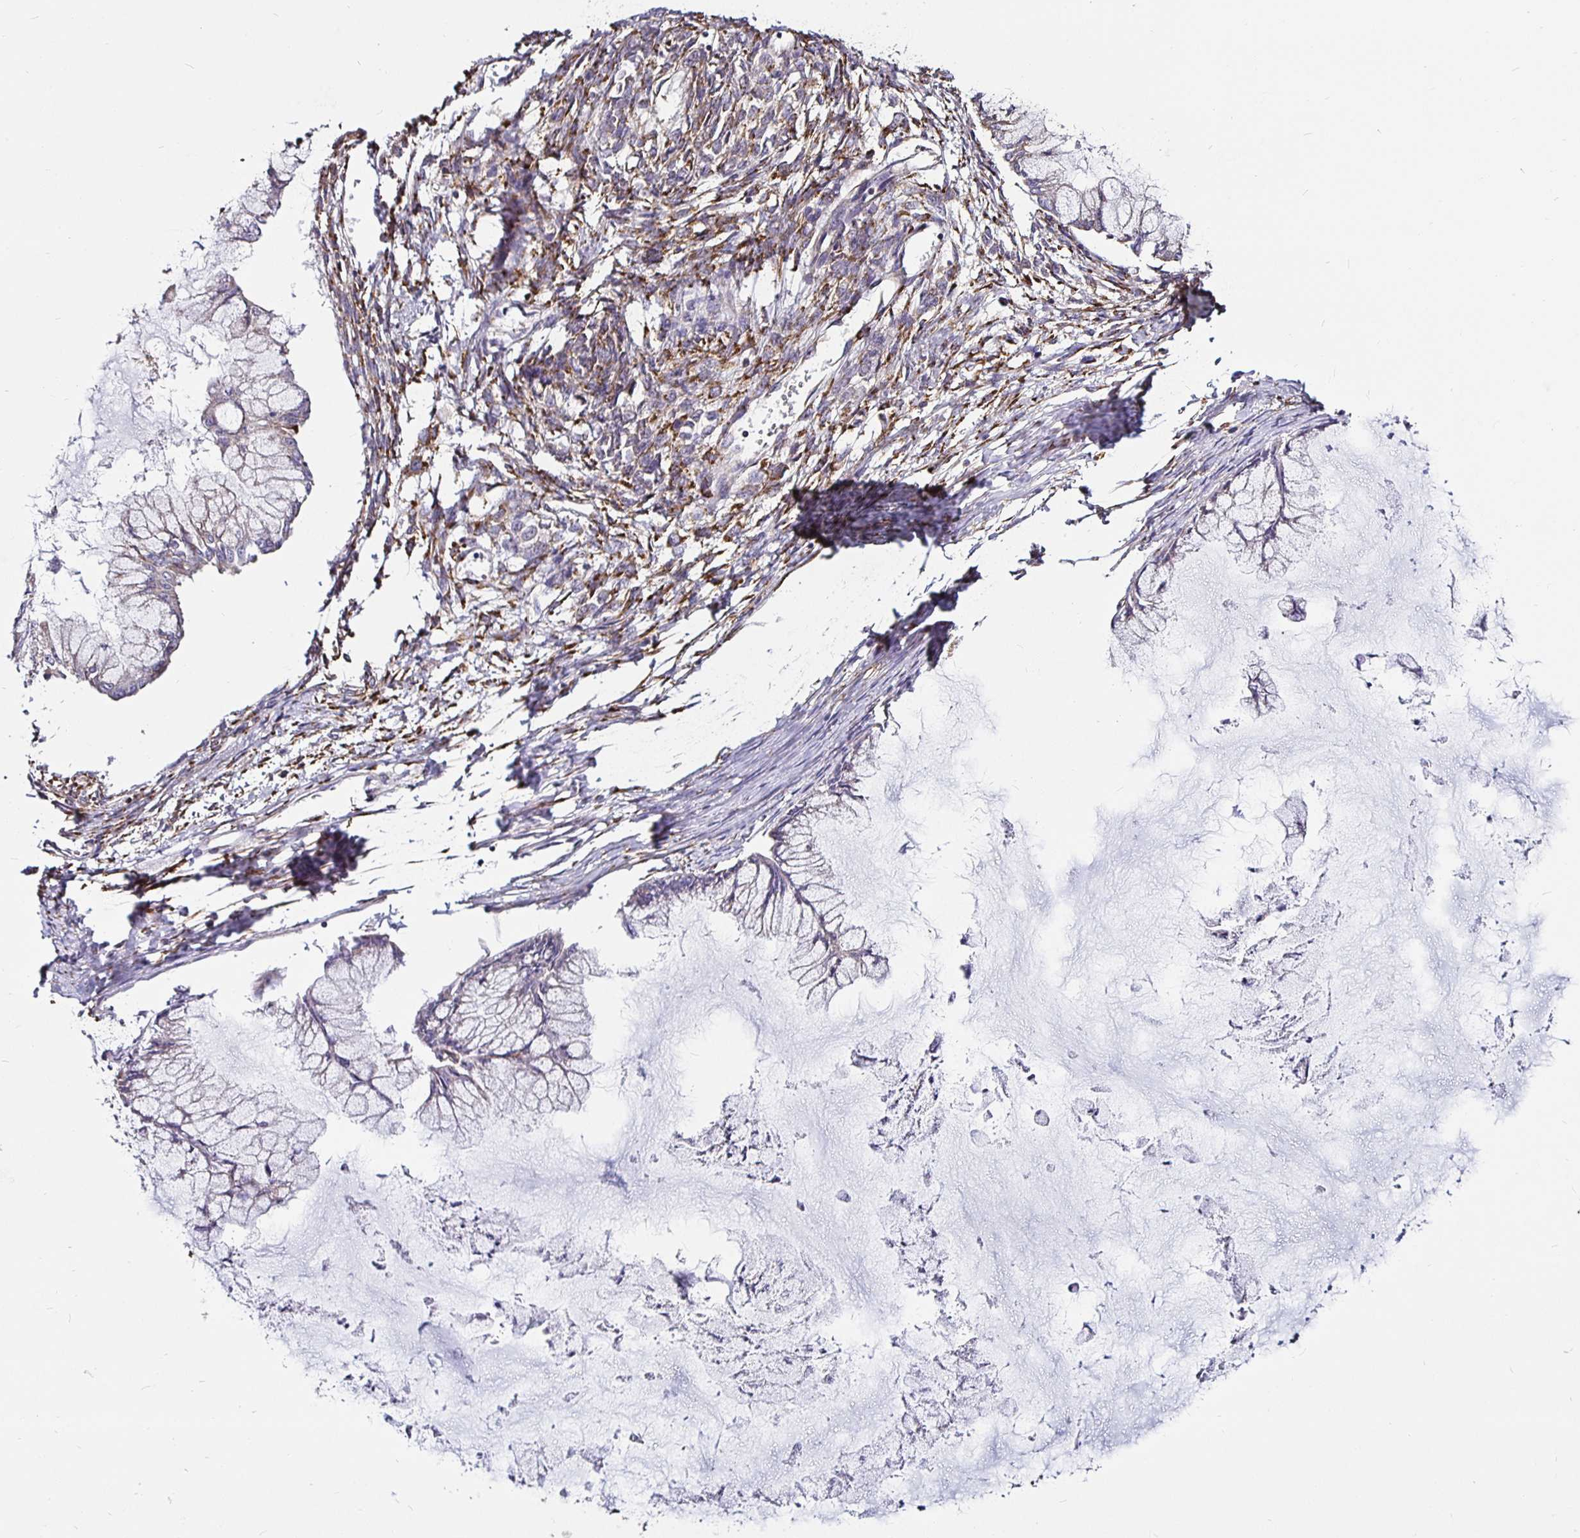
{"staining": {"intensity": "negative", "quantity": "none", "location": "none"}, "tissue": "ovarian cancer", "cell_type": "Tumor cells", "image_type": "cancer", "snomed": [{"axis": "morphology", "description": "Cystadenocarcinoma, mucinous, NOS"}, {"axis": "topography", "description": "Ovary"}], "caption": "Immunohistochemistry (IHC) of mucinous cystadenocarcinoma (ovarian) shows no staining in tumor cells. Brightfield microscopy of IHC stained with DAB (3,3'-diaminobenzidine) (brown) and hematoxylin (blue), captured at high magnification.", "gene": "P4HA2", "patient": {"sex": "female", "age": 34}}